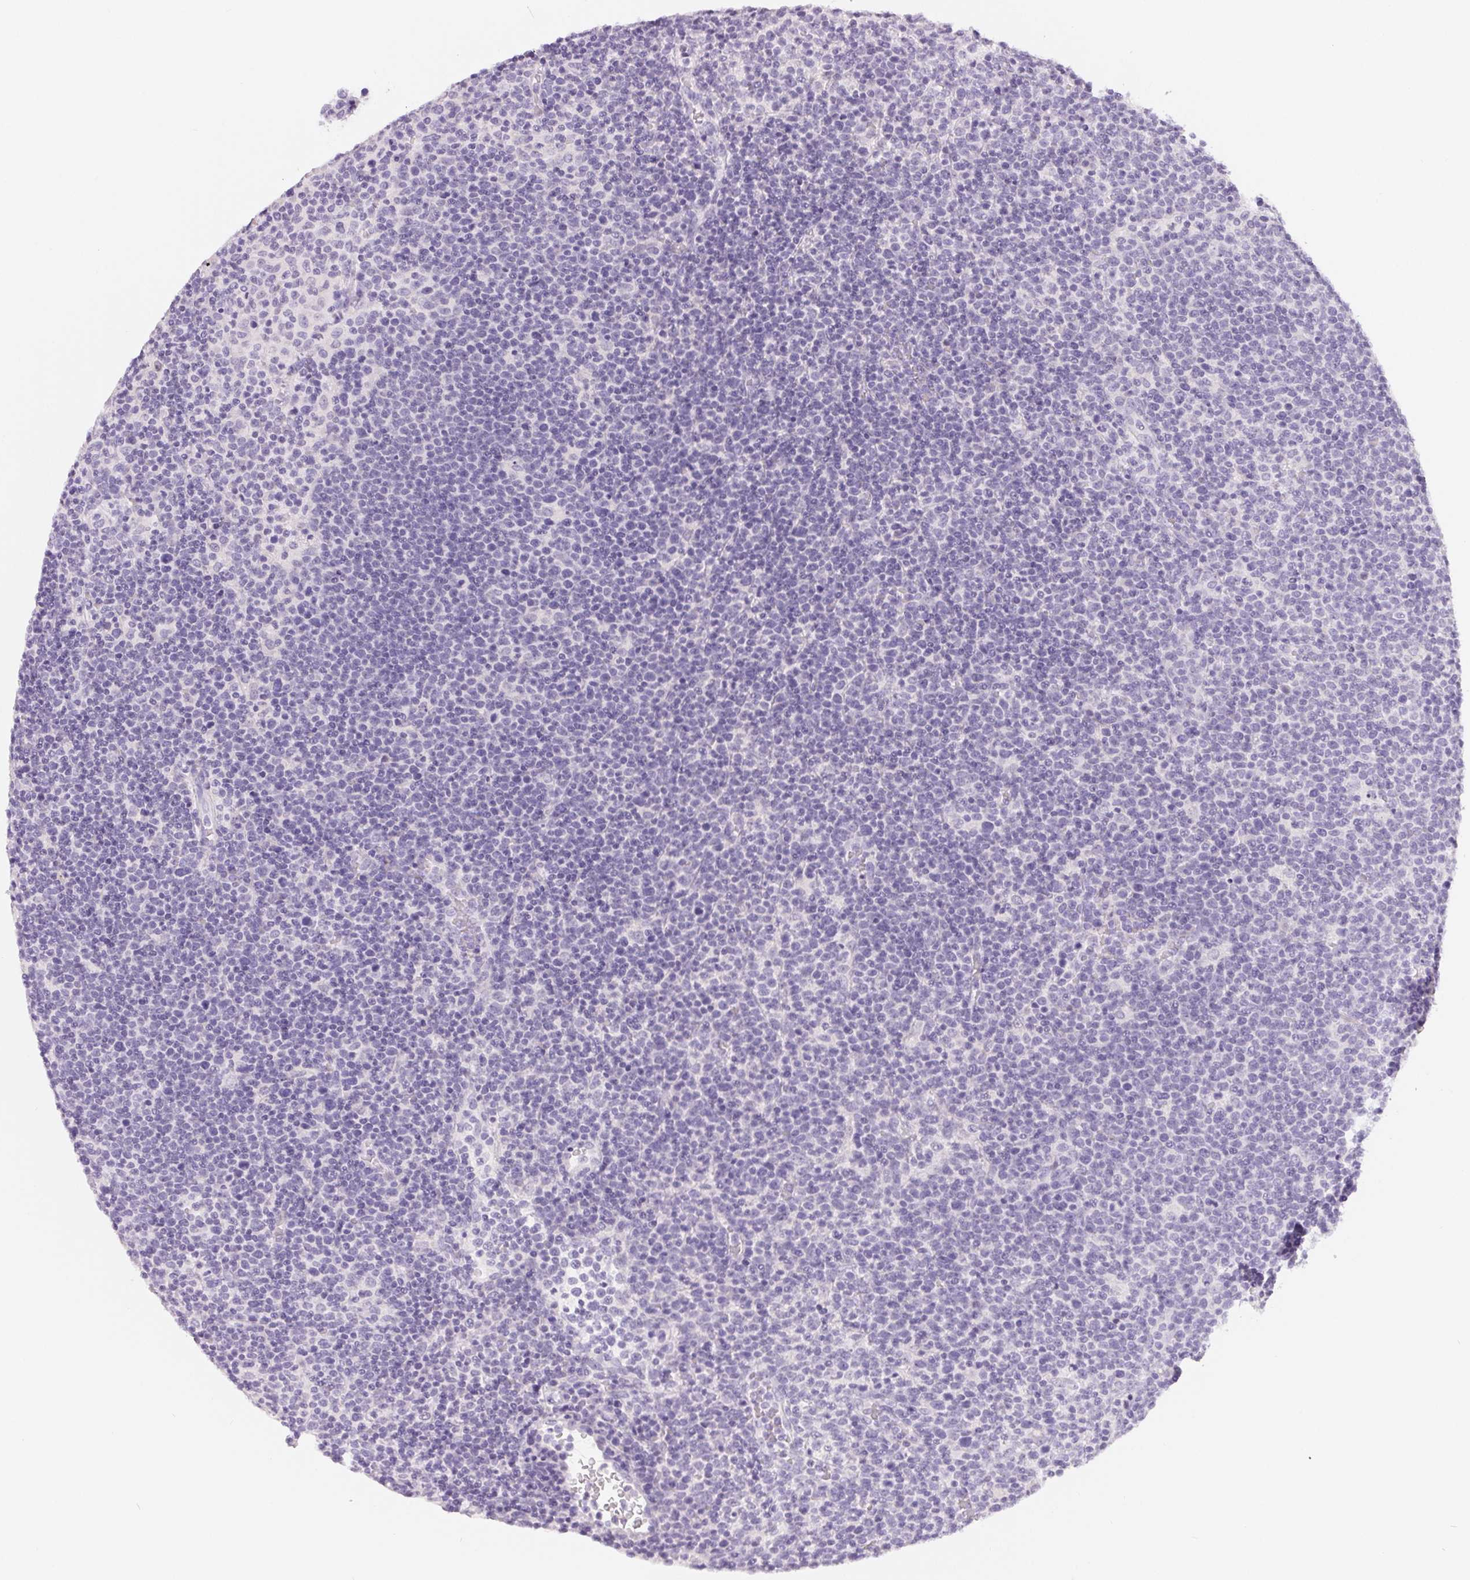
{"staining": {"intensity": "negative", "quantity": "none", "location": "none"}, "tissue": "lymphoma", "cell_type": "Tumor cells", "image_type": "cancer", "snomed": [{"axis": "morphology", "description": "Malignant lymphoma, non-Hodgkin's type, High grade"}, {"axis": "topography", "description": "Lymph node"}], "caption": "Human lymphoma stained for a protein using immunohistochemistry demonstrates no staining in tumor cells.", "gene": "SPACA5B", "patient": {"sex": "male", "age": 61}}